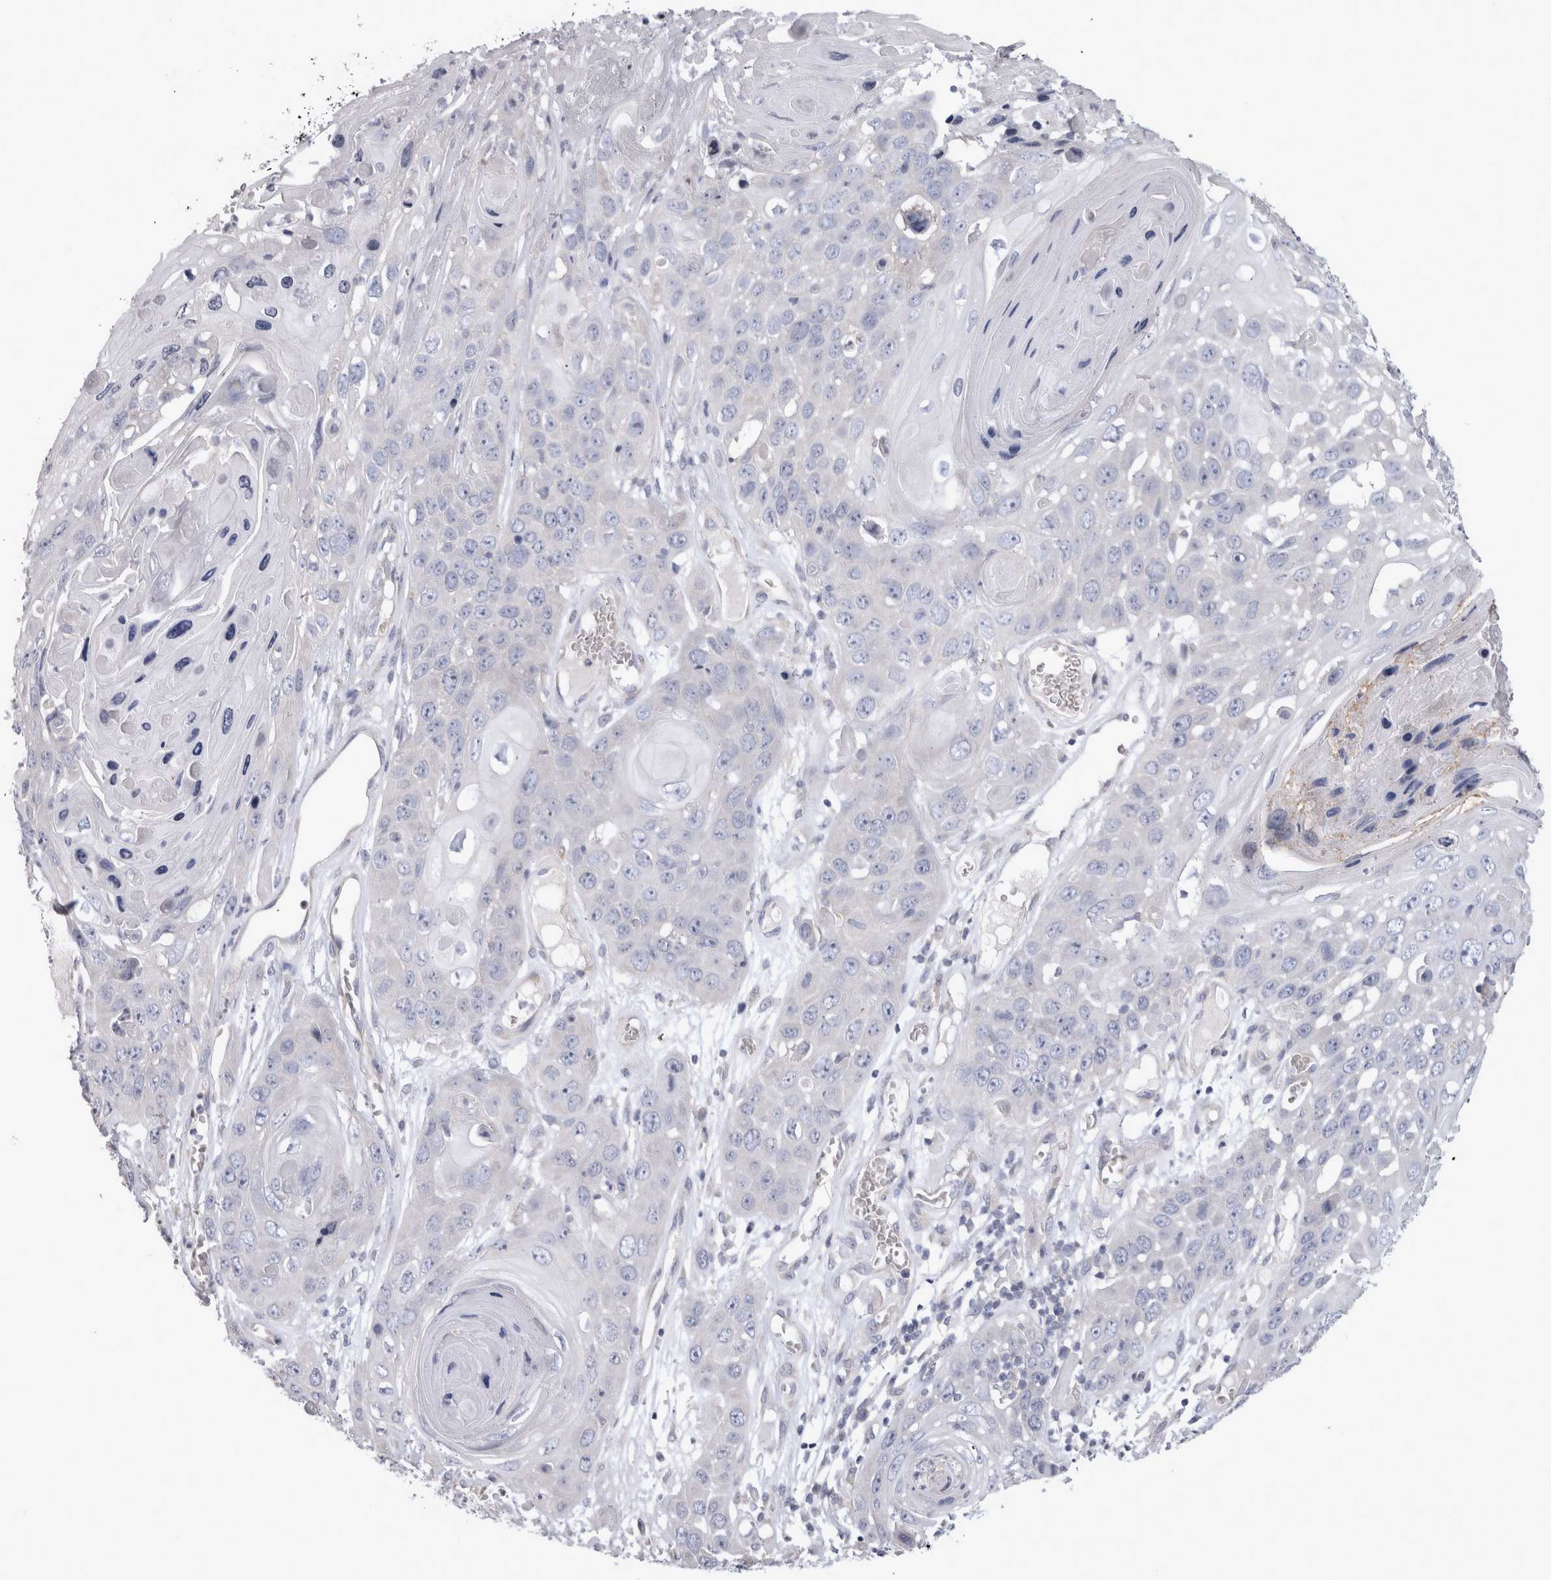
{"staining": {"intensity": "negative", "quantity": "none", "location": "none"}, "tissue": "skin cancer", "cell_type": "Tumor cells", "image_type": "cancer", "snomed": [{"axis": "morphology", "description": "Squamous cell carcinoma, NOS"}, {"axis": "topography", "description": "Skin"}], "caption": "High power microscopy photomicrograph of an immunohistochemistry (IHC) histopathology image of skin cancer (squamous cell carcinoma), revealing no significant staining in tumor cells.", "gene": "LRRC40", "patient": {"sex": "male", "age": 55}}